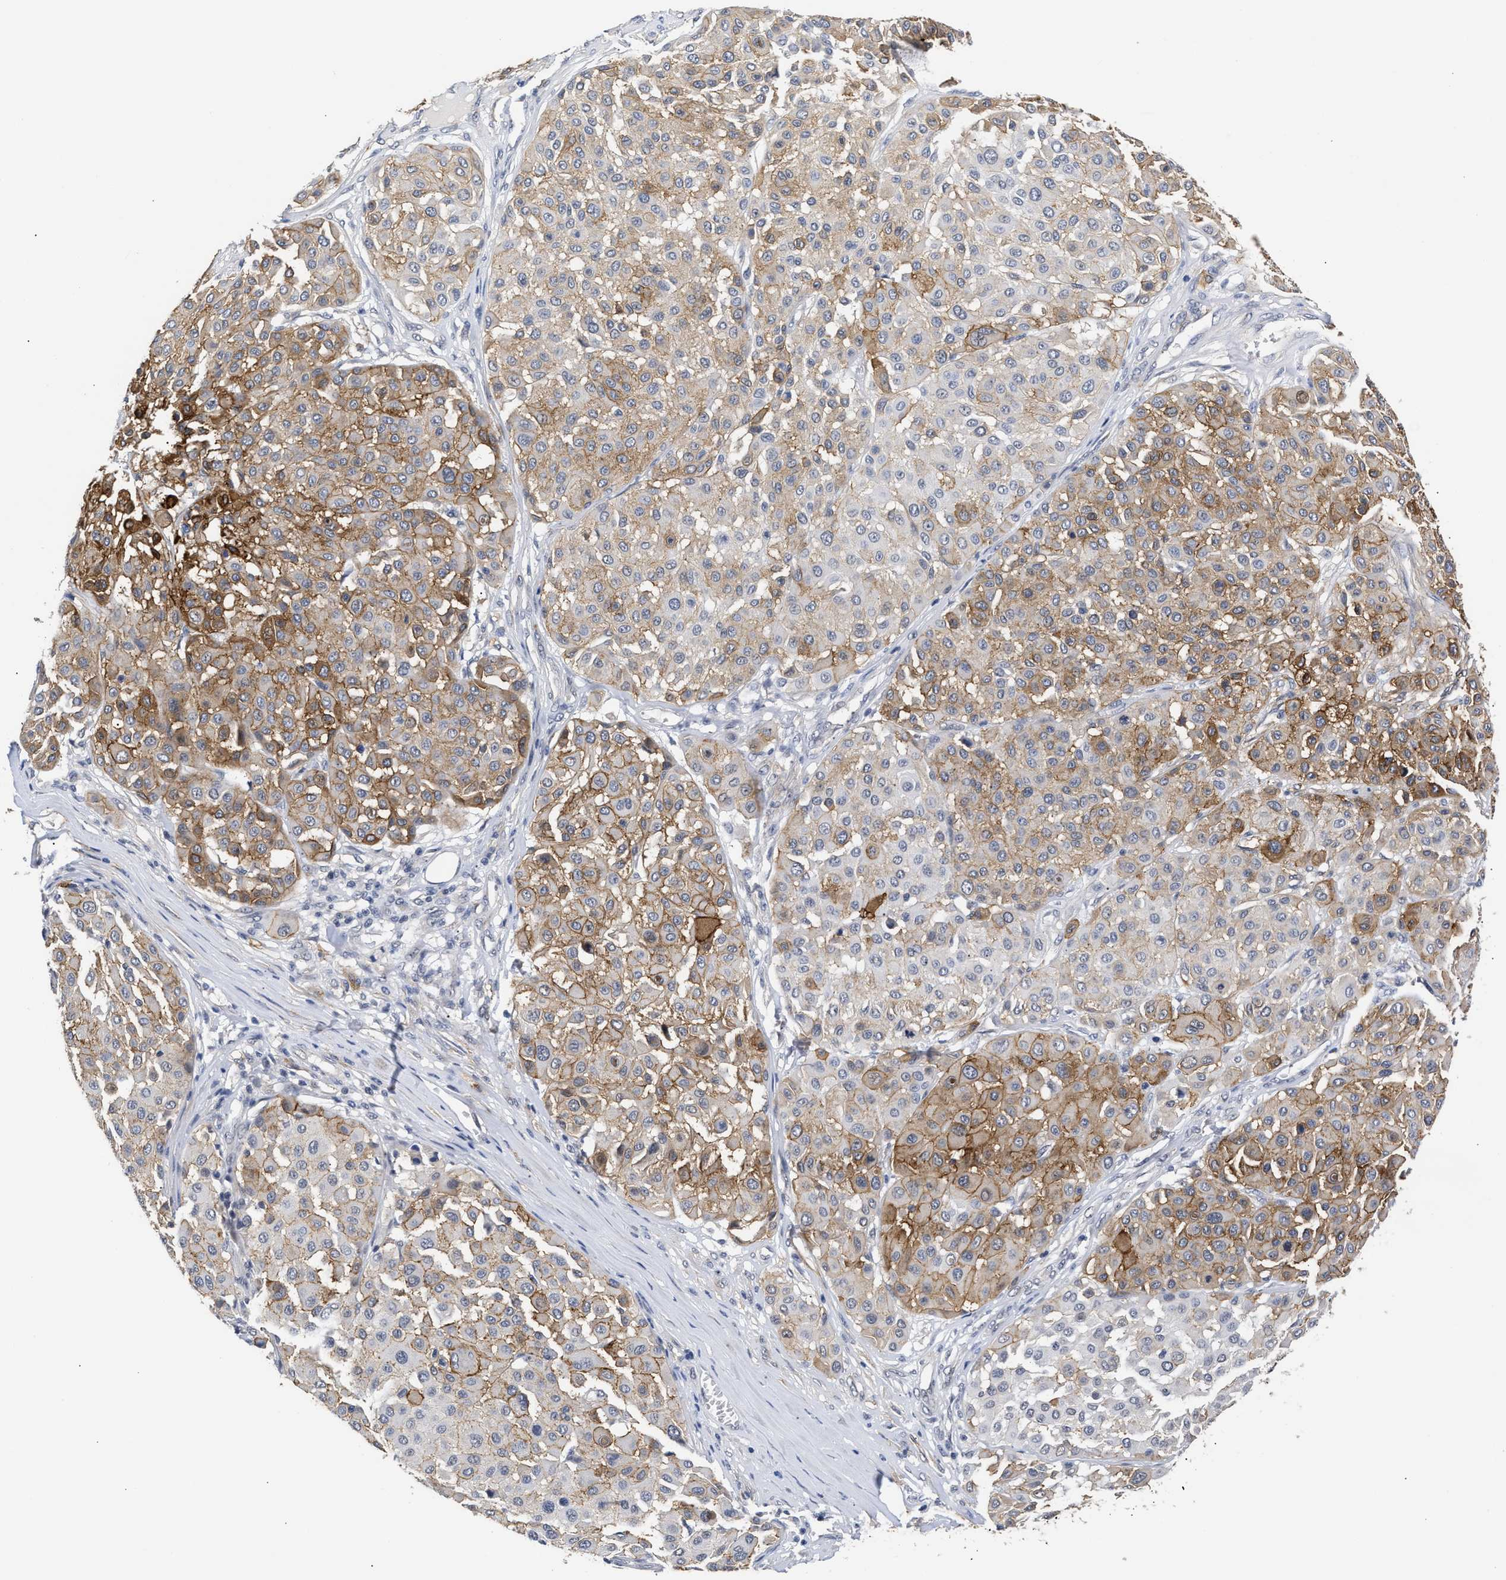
{"staining": {"intensity": "moderate", "quantity": "25%-75%", "location": "cytoplasmic/membranous"}, "tissue": "melanoma", "cell_type": "Tumor cells", "image_type": "cancer", "snomed": [{"axis": "morphology", "description": "Malignant melanoma, Metastatic site"}, {"axis": "topography", "description": "Soft tissue"}], "caption": "Immunohistochemical staining of human melanoma exhibits medium levels of moderate cytoplasmic/membranous protein positivity in approximately 25%-75% of tumor cells.", "gene": "AHNAK2", "patient": {"sex": "male", "age": 41}}